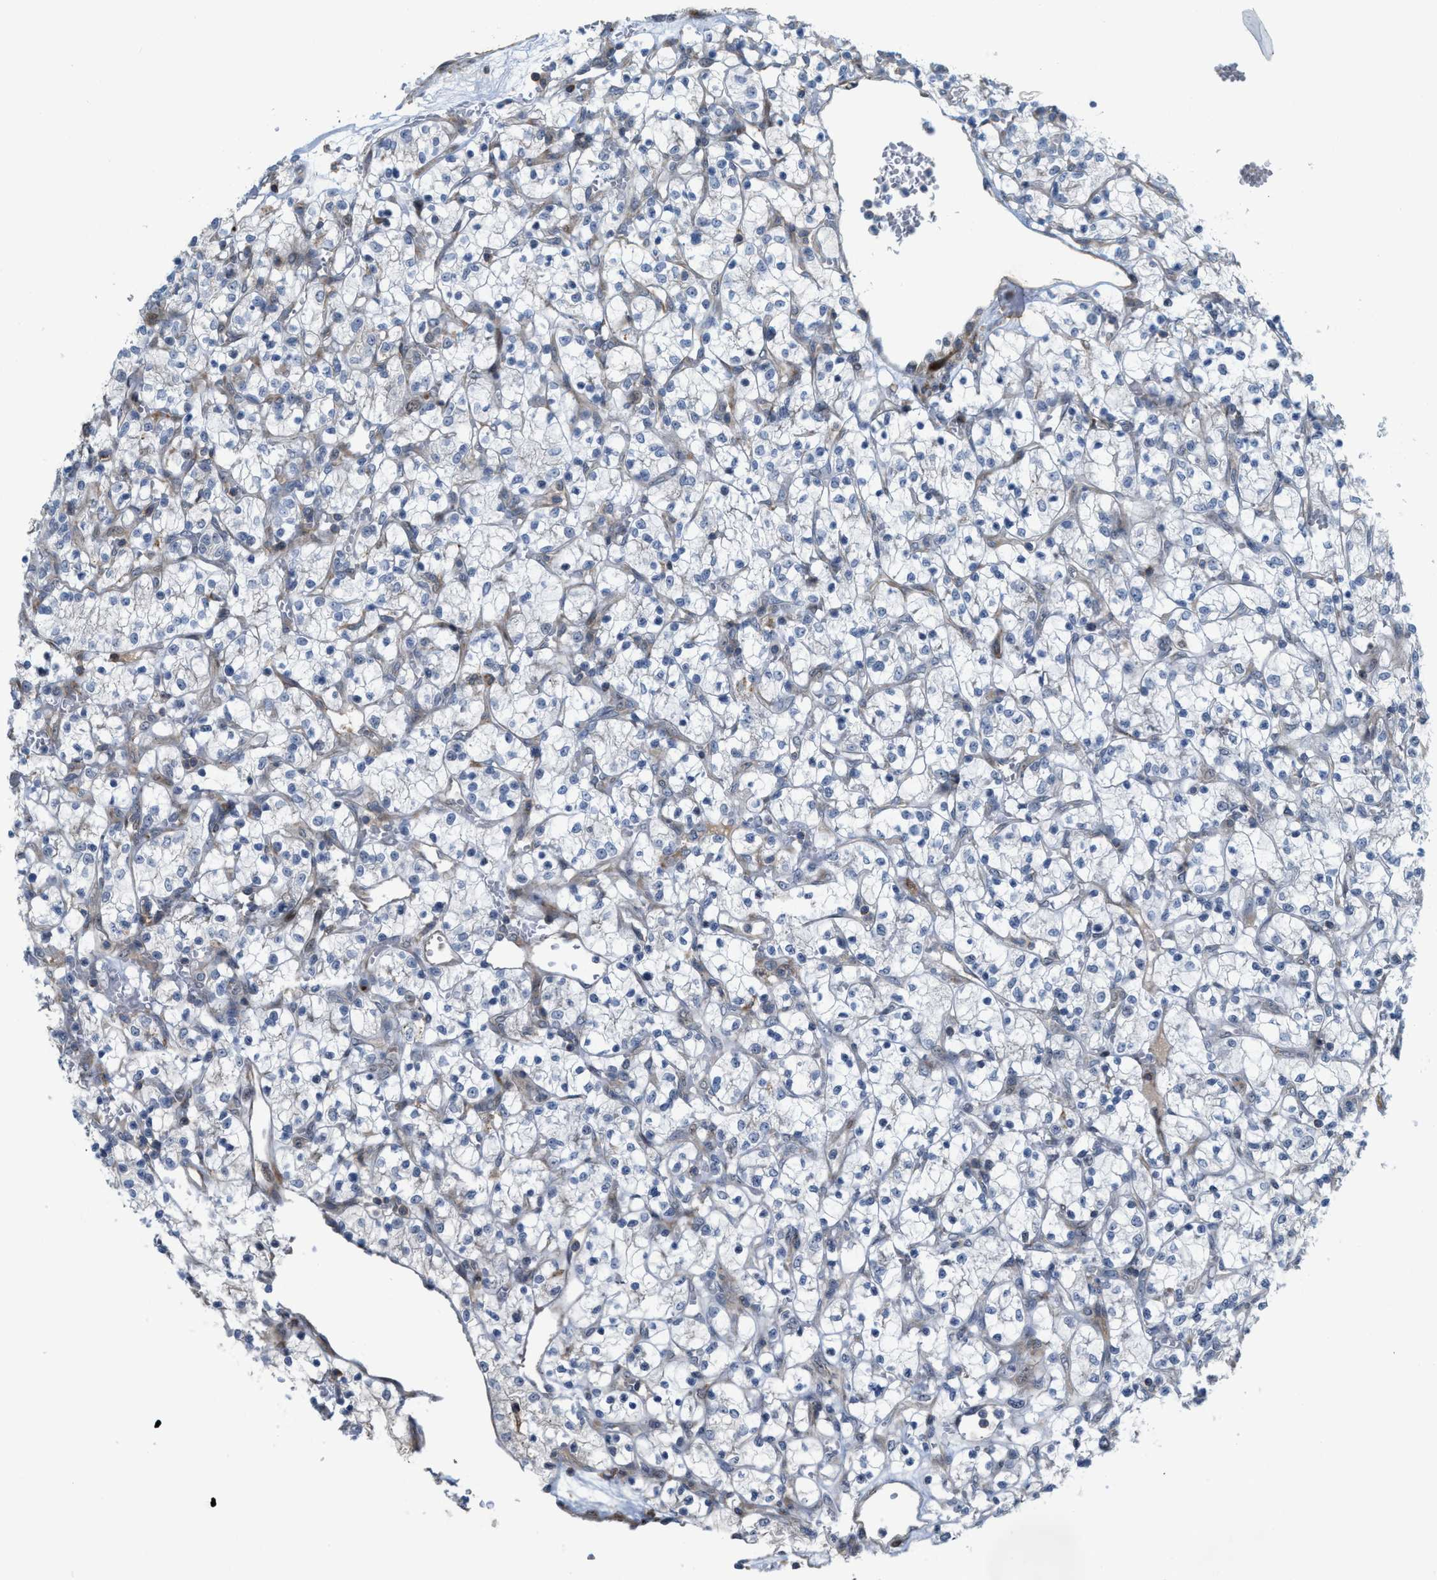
{"staining": {"intensity": "negative", "quantity": "none", "location": "none"}, "tissue": "renal cancer", "cell_type": "Tumor cells", "image_type": "cancer", "snomed": [{"axis": "morphology", "description": "Adenocarcinoma, NOS"}, {"axis": "topography", "description": "Kidney"}], "caption": "Tumor cells are negative for brown protein staining in adenocarcinoma (renal).", "gene": "DIPK1A", "patient": {"sex": "female", "age": 69}}